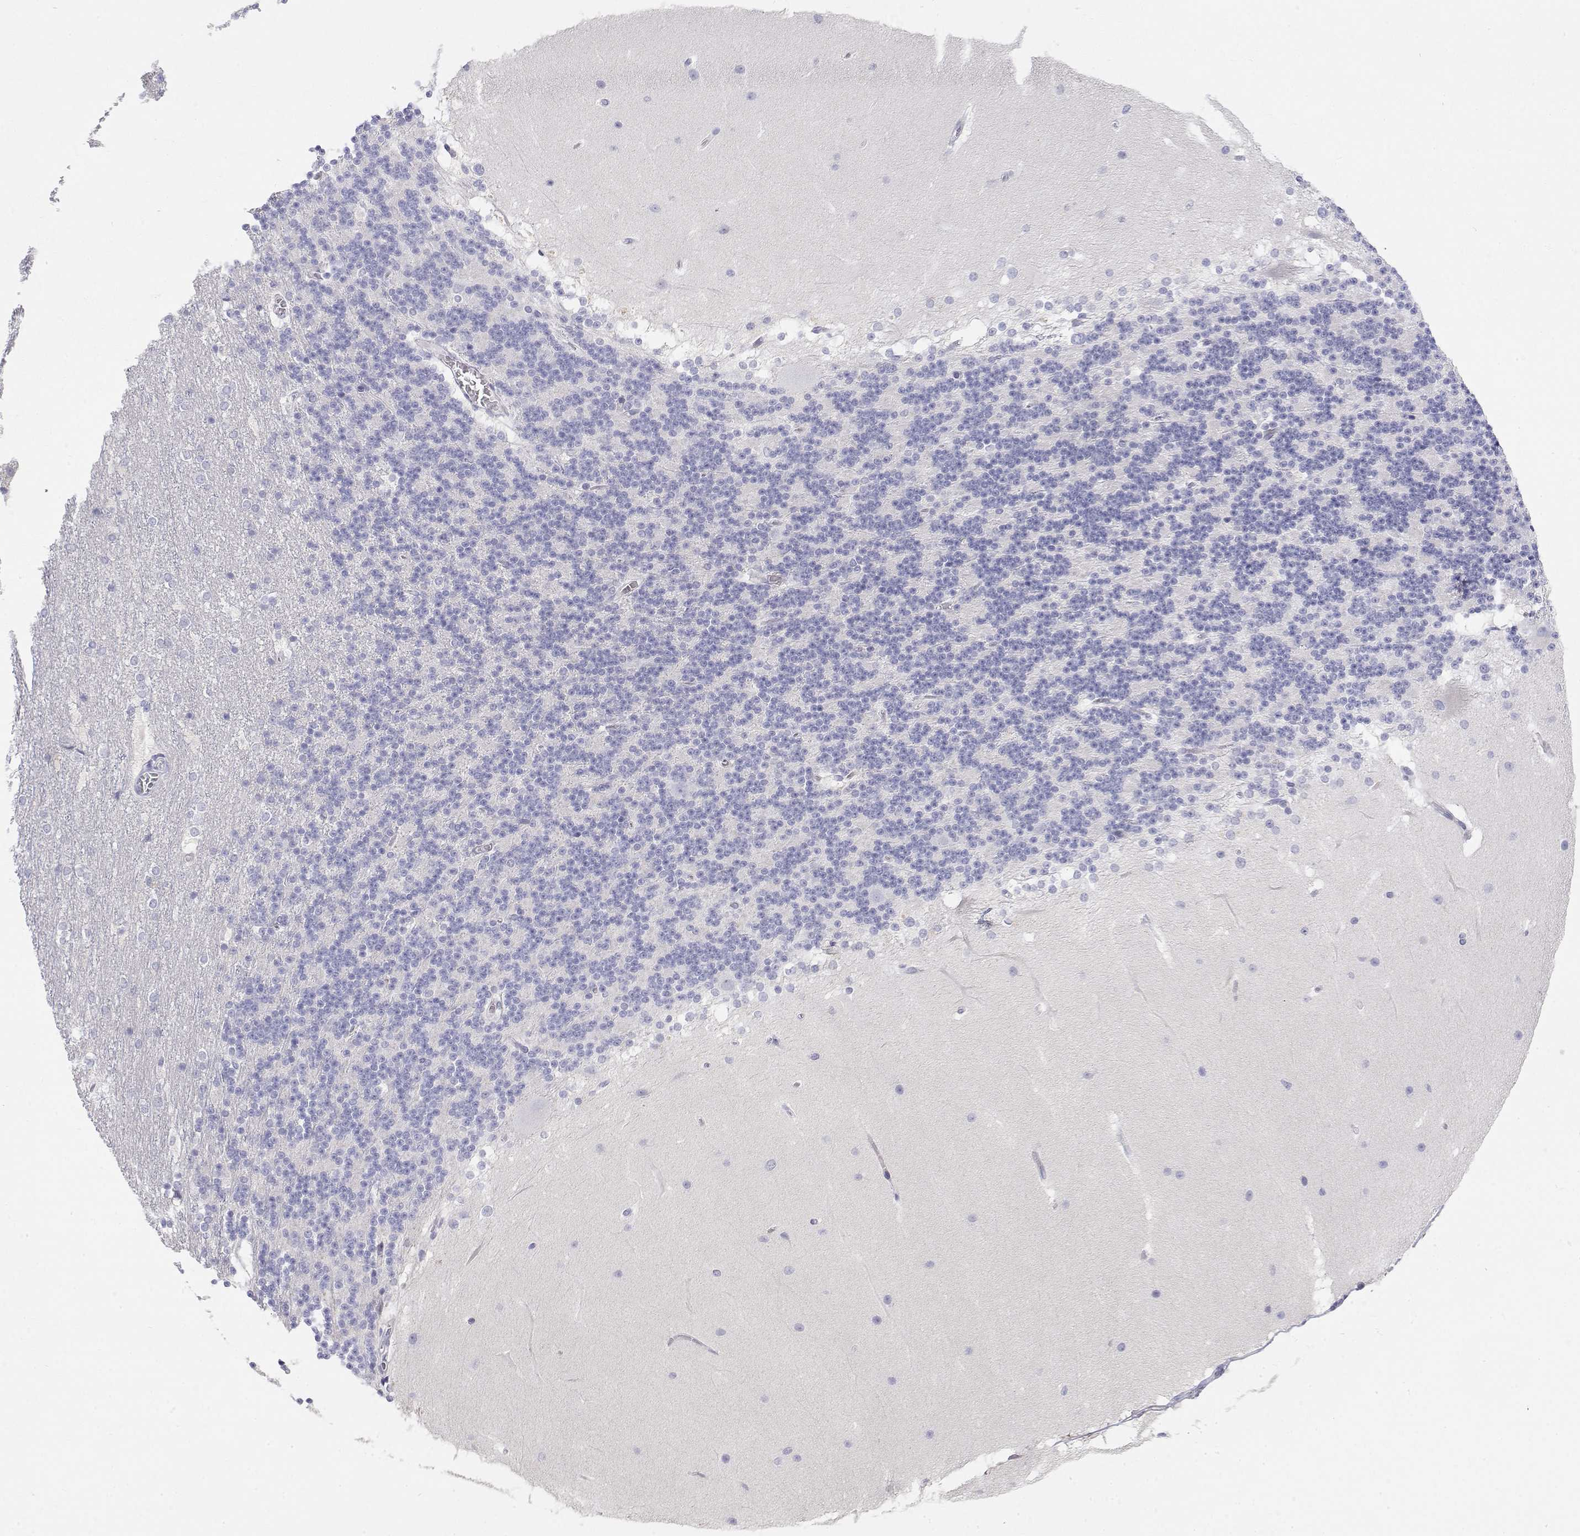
{"staining": {"intensity": "negative", "quantity": "none", "location": "none"}, "tissue": "cerebellum", "cell_type": "Cells in granular layer", "image_type": "normal", "snomed": [{"axis": "morphology", "description": "Normal tissue, NOS"}, {"axis": "topography", "description": "Cerebellum"}], "caption": "DAB (3,3'-diaminobenzidine) immunohistochemical staining of benign human cerebellum reveals no significant staining in cells in granular layer. (Immunohistochemistry (ihc), brightfield microscopy, high magnification).", "gene": "MISP", "patient": {"sex": "female", "age": 19}}